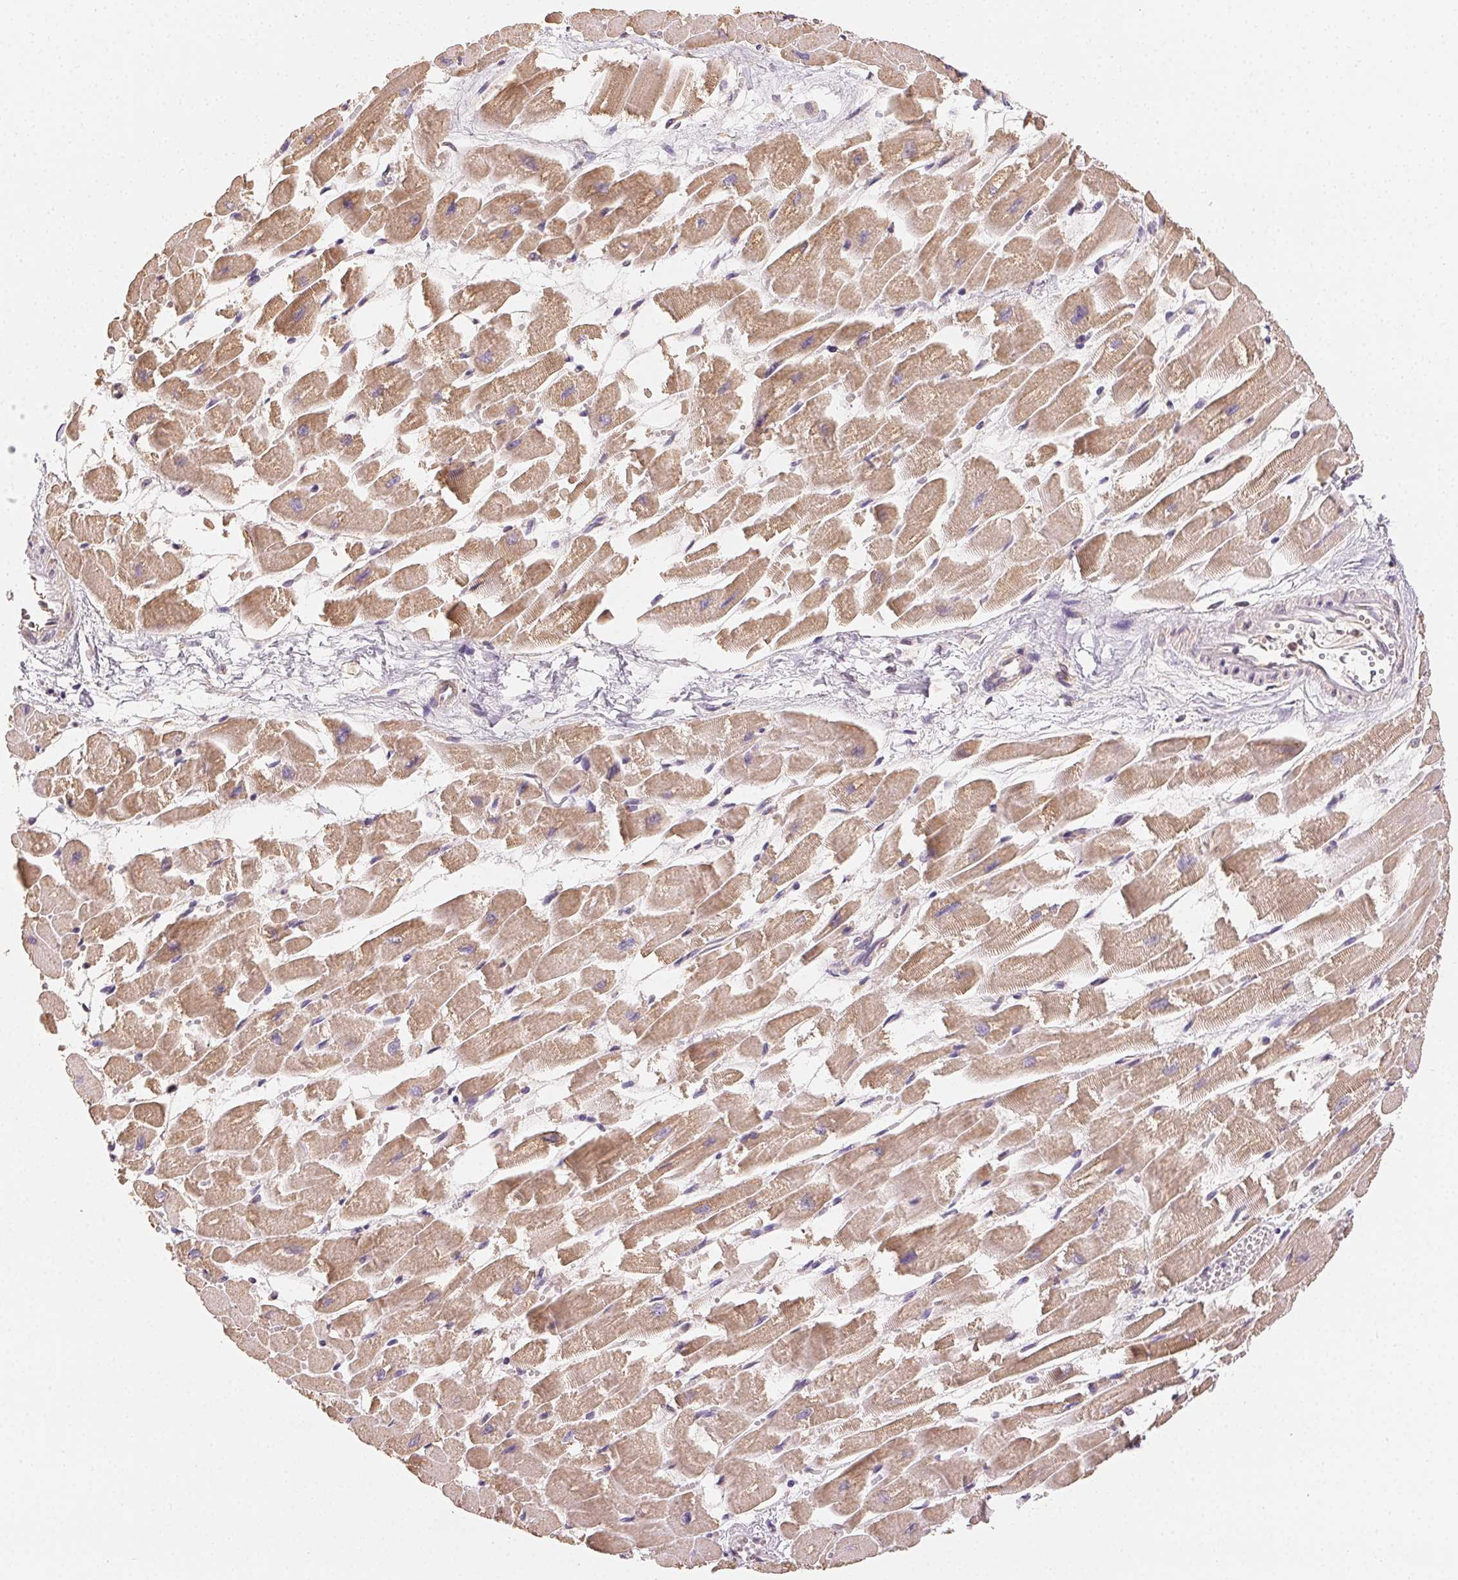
{"staining": {"intensity": "moderate", "quantity": ">75%", "location": "cytoplasmic/membranous"}, "tissue": "heart muscle", "cell_type": "Cardiomyocytes", "image_type": "normal", "snomed": [{"axis": "morphology", "description": "Normal tissue, NOS"}, {"axis": "topography", "description": "Heart"}], "caption": "A photomicrograph of human heart muscle stained for a protein reveals moderate cytoplasmic/membranous brown staining in cardiomyocytes. (DAB IHC, brown staining for protein, blue staining for nuclei).", "gene": "SEZ6L2", "patient": {"sex": "female", "age": 52}}